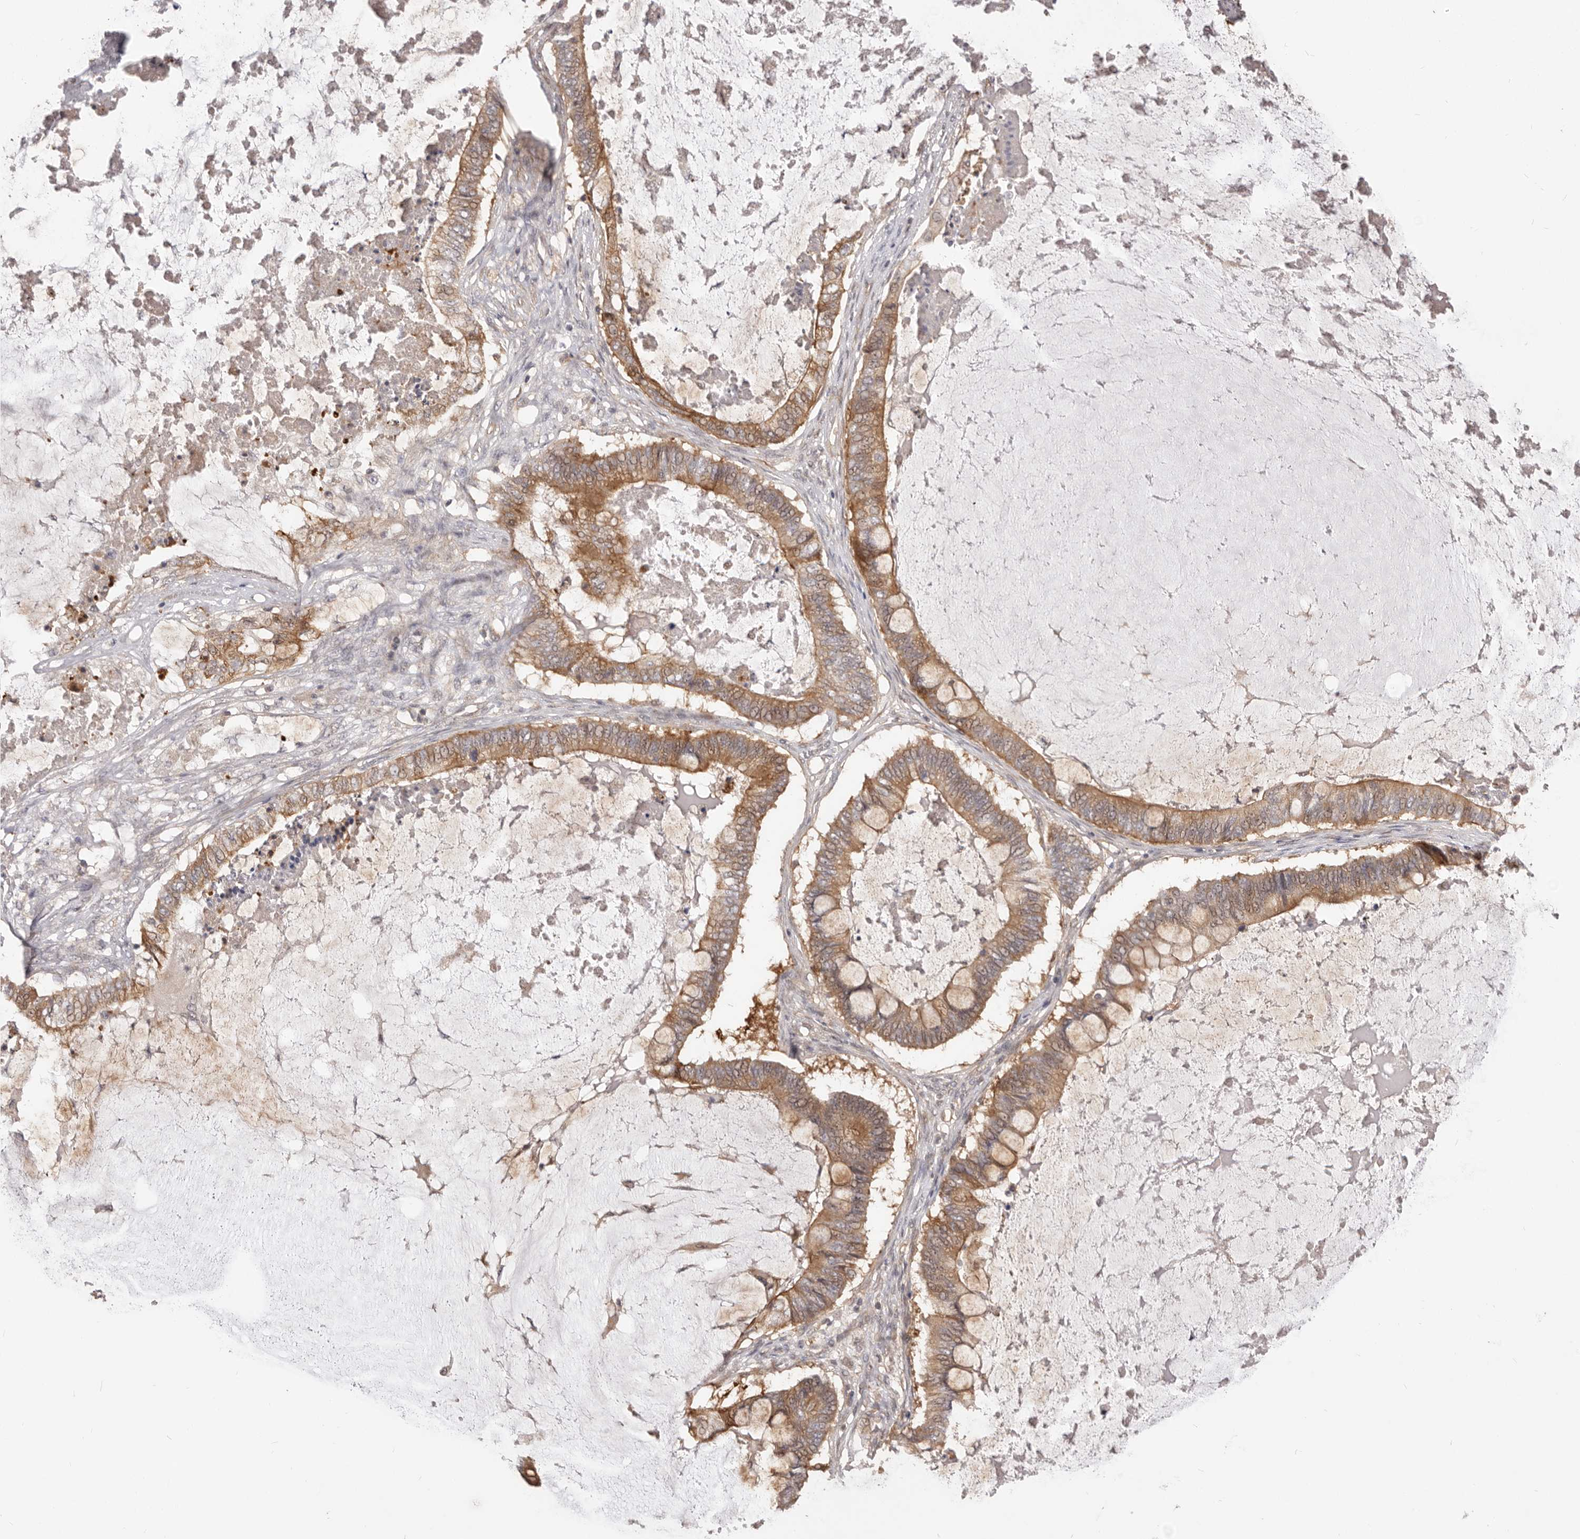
{"staining": {"intensity": "moderate", "quantity": ">75%", "location": "cytoplasmic/membranous"}, "tissue": "ovarian cancer", "cell_type": "Tumor cells", "image_type": "cancer", "snomed": [{"axis": "morphology", "description": "Cystadenocarcinoma, mucinous, NOS"}, {"axis": "topography", "description": "Ovary"}], "caption": "Ovarian cancer stained with DAB (3,3'-diaminobenzidine) immunohistochemistry displays medium levels of moderate cytoplasmic/membranous staining in about >75% of tumor cells.", "gene": "GPATCH4", "patient": {"sex": "female", "age": 61}}